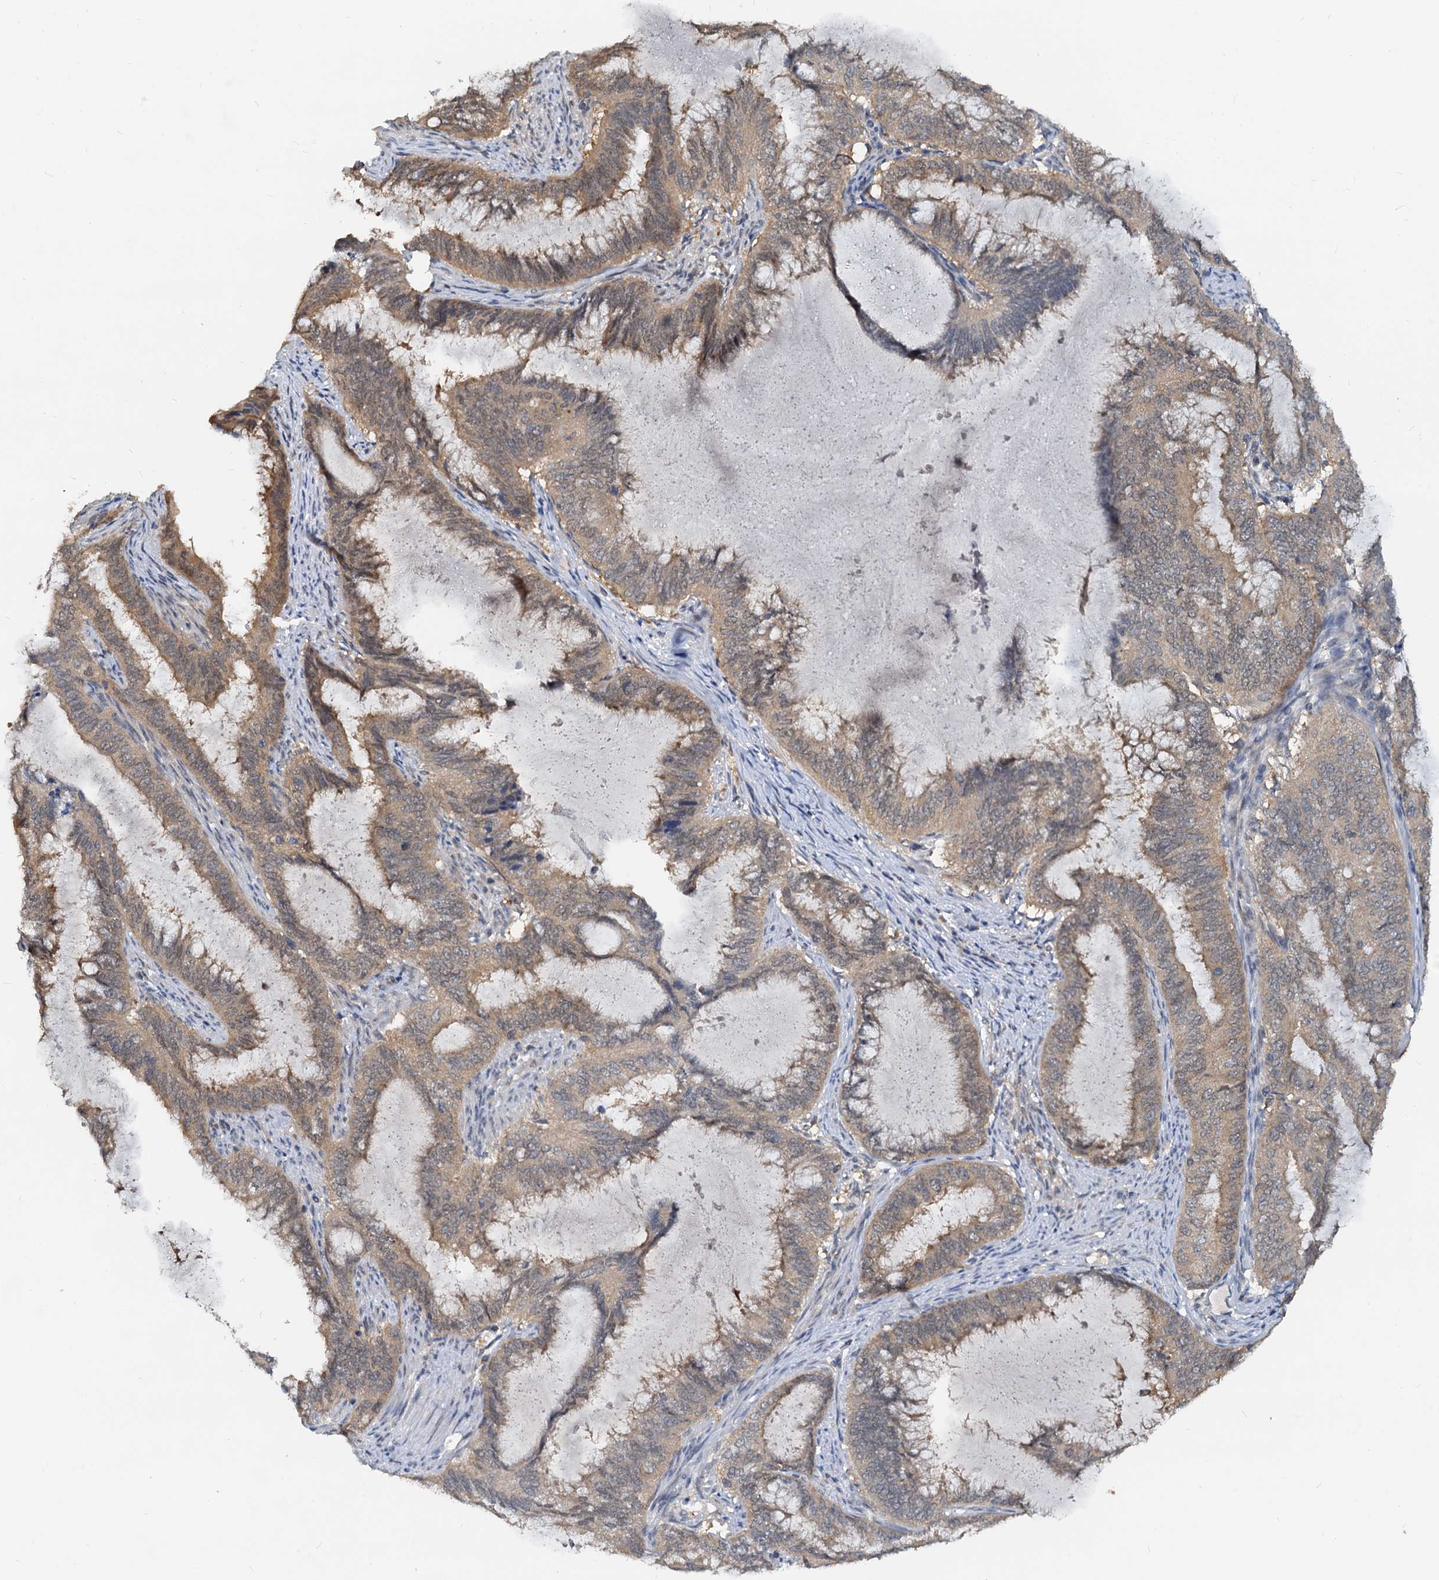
{"staining": {"intensity": "moderate", "quantity": ">75%", "location": "cytoplasmic/membranous"}, "tissue": "endometrial cancer", "cell_type": "Tumor cells", "image_type": "cancer", "snomed": [{"axis": "morphology", "description": "Adenocarcinoma, NOS"}, {"axis": "topography", "description": "Endometrium"}], "caption": "Immunohistochemistry image of neoplastic tissue: endometrial cancer (adenocarcinoma) stained using immunohistochemistry (IHC) exhibits medium levels of moderate protein expression localized specifically in the cytoplasmic/membranous of tumor cells, appearing as a cytoplasmic/membranous brown color.", "gene": "PTGES3", "patient": {"sex": "female", "age": 51}}